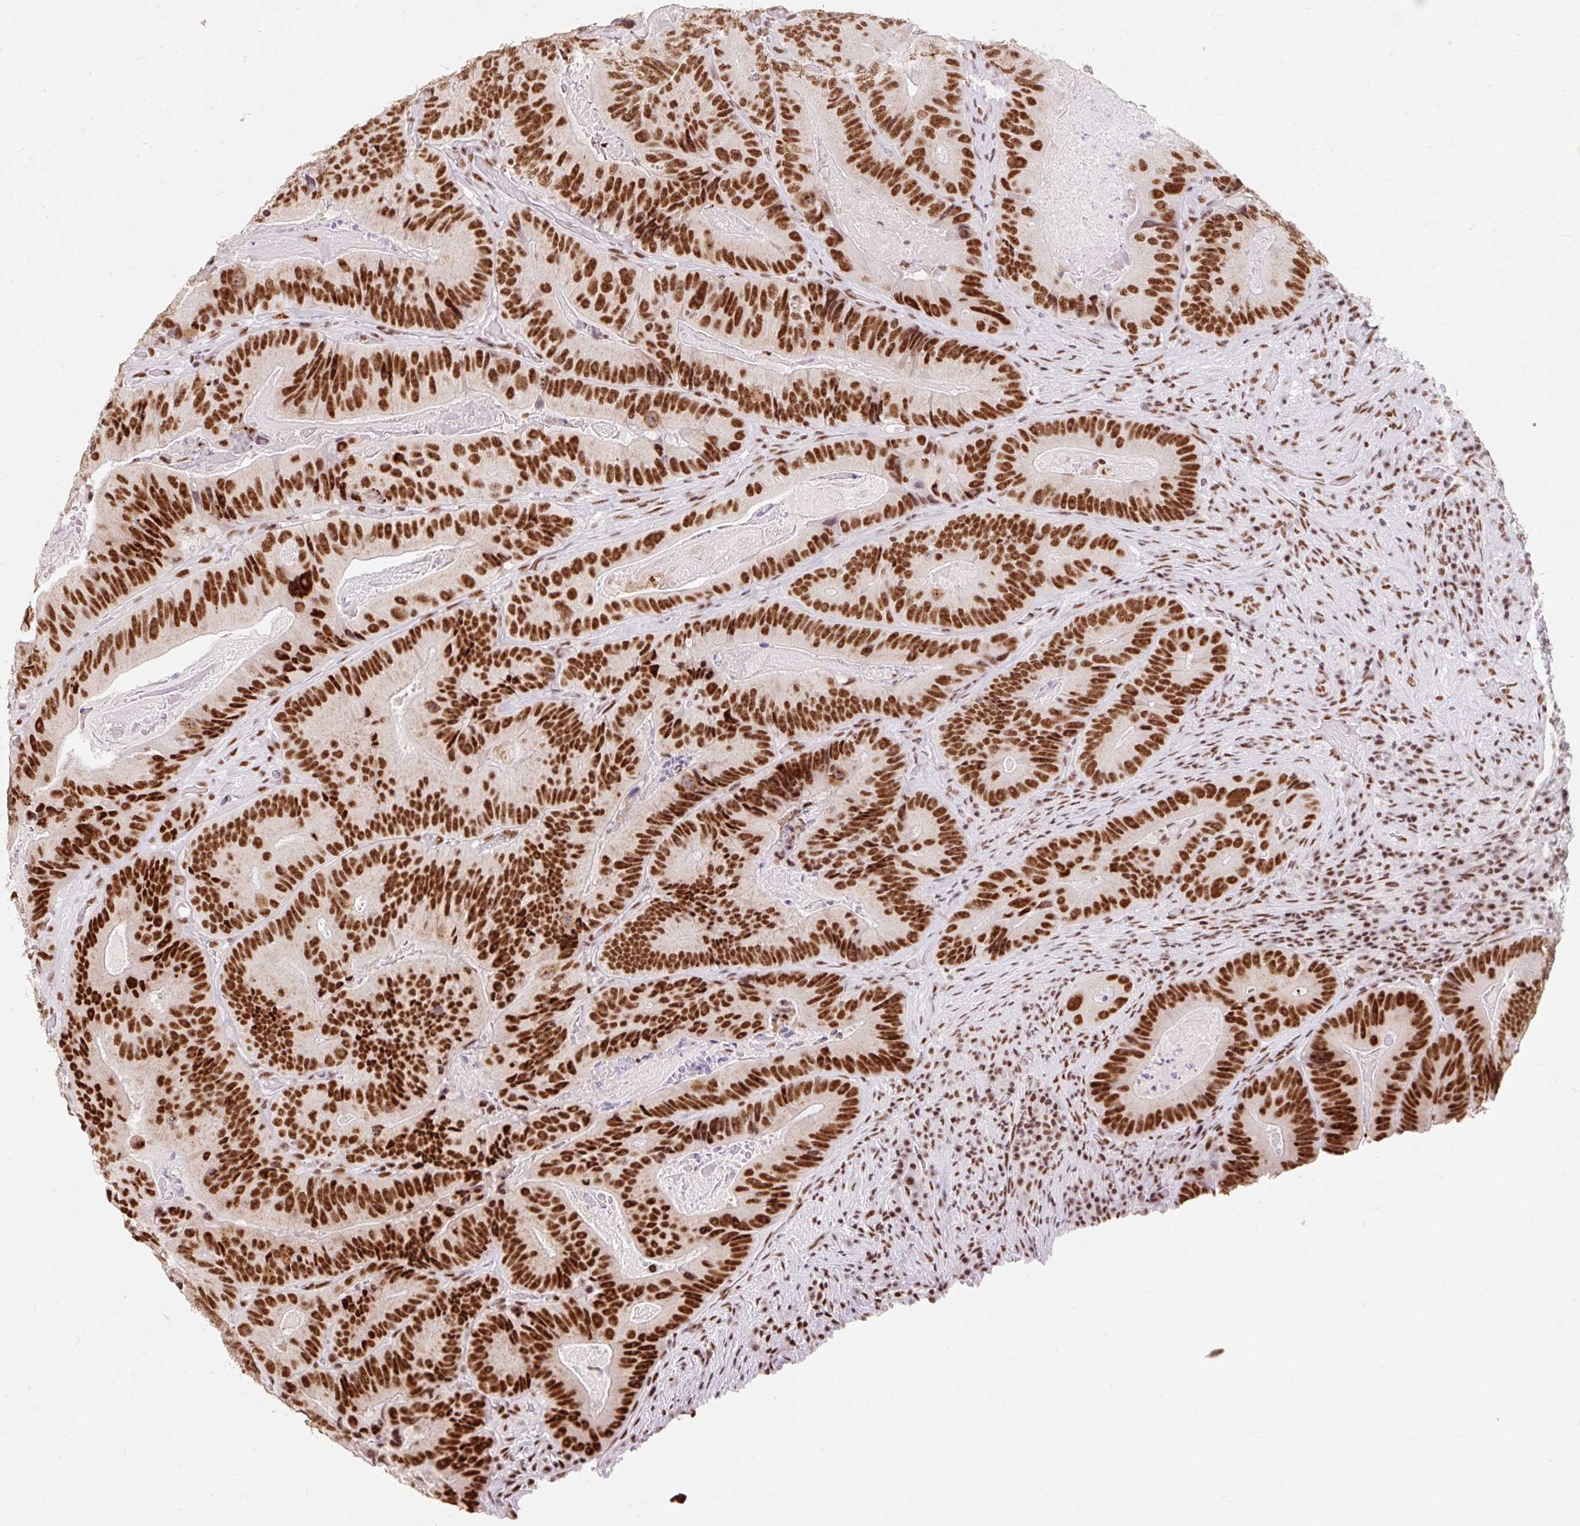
{"staining": {"intensity": "strong", "quantity": ">75%", "location": "nuclear"}, "tissue": "colorectal cancer", "cell_type": "Tumor cells", "image_type": "cancer", "snomed": [{"axis": "morphology", "description": "Adenocarcinoma, NOS"}, {"axis": "topography", "description": "Colon"}], "caption": "Immunohistochemistry photomicrograph of neoplastic tissue: adenocarcinoma (colorectal) stained using immunohistochemistry (IHC) shows high levels of strong protein expression localized specifically in the nuclear of tumor cells, appearing as a nuclear brown color.", "gene": "SRSF10", "patient": {"sex": "female", "age": 86}}